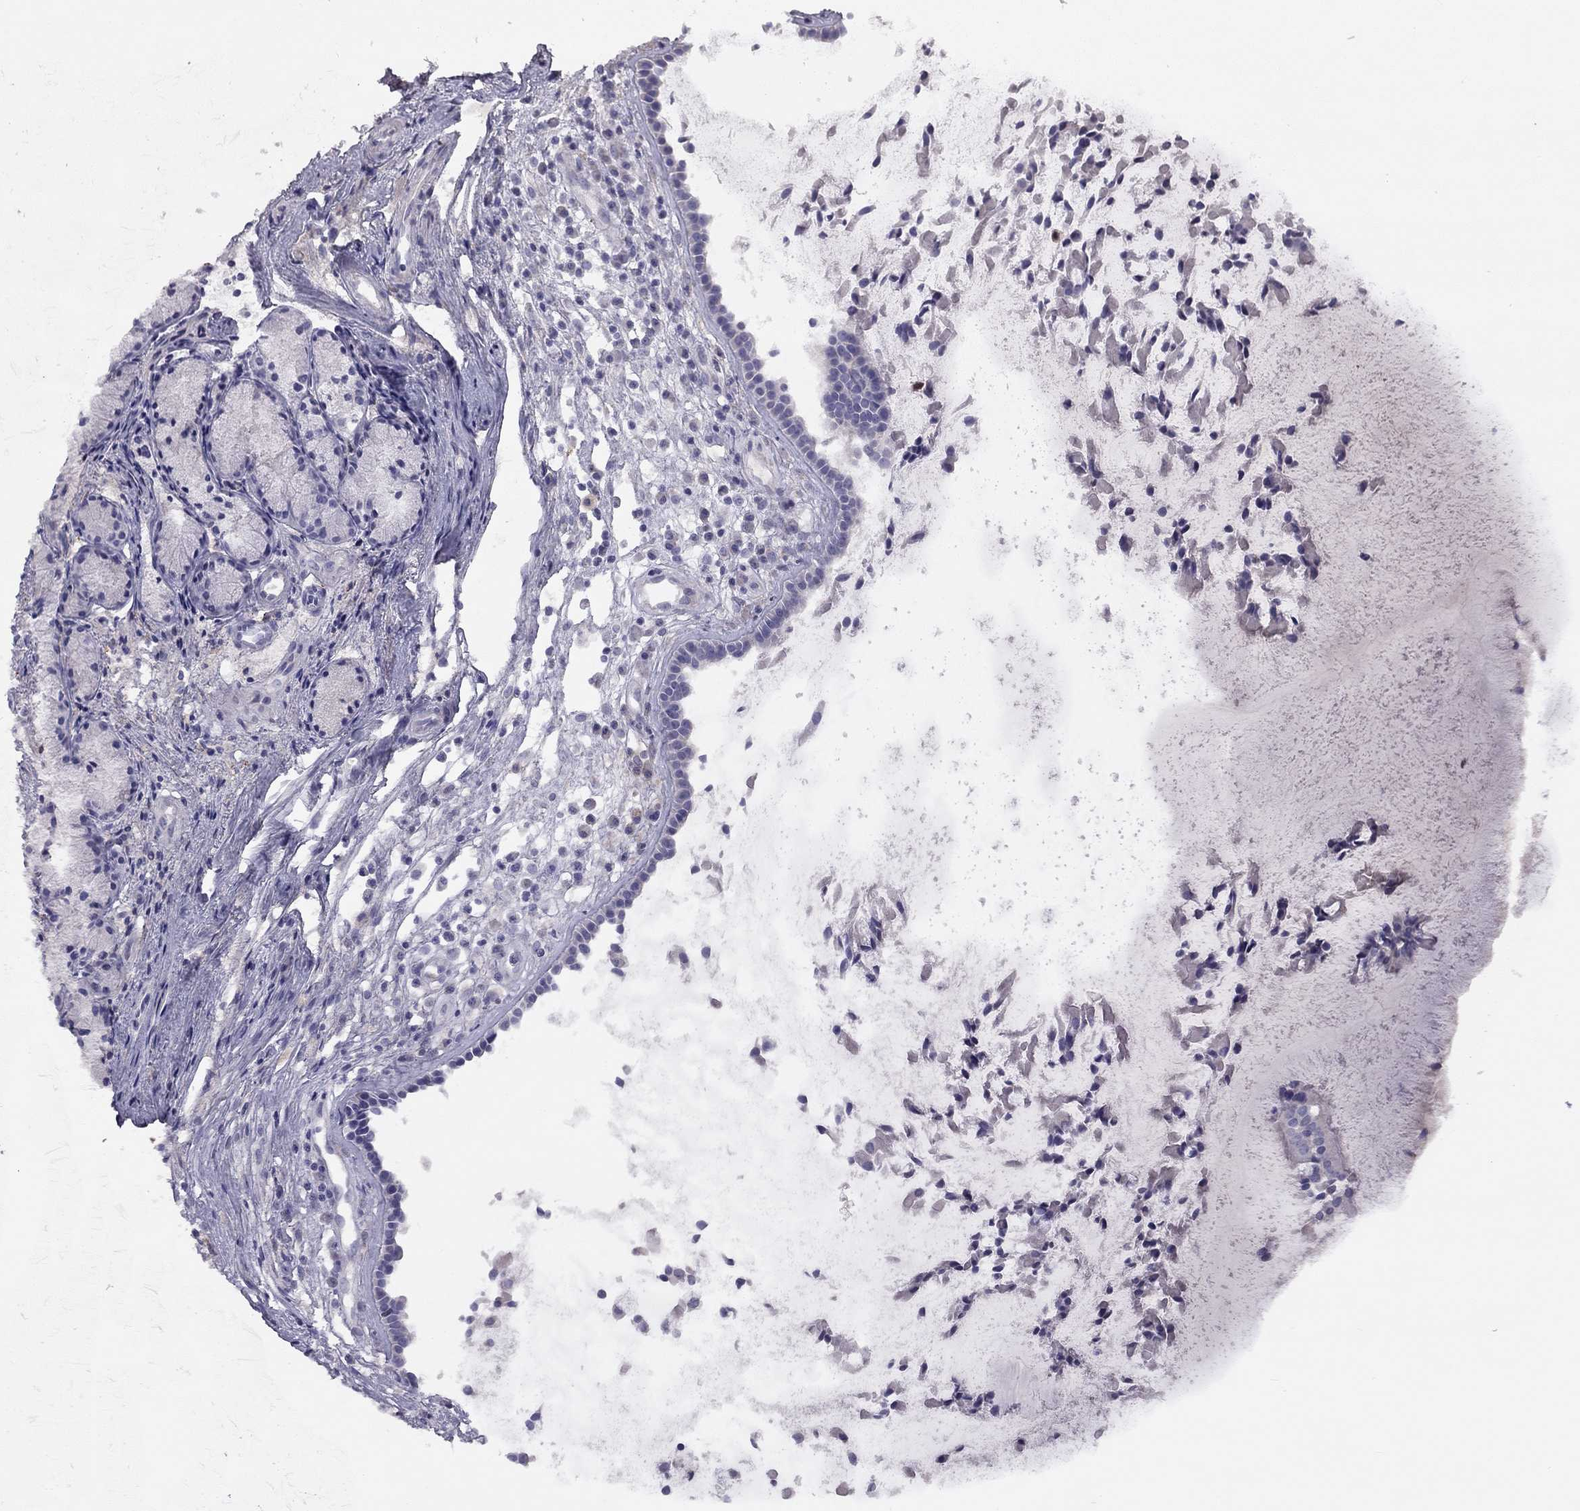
{"staining": {"intensity": "negative", "quantity": "none", "location": "none"}, "tissue": "nasopharynx", "cell_type": "Respiratory epithelial cells", "image_type": "normal", "snomed": [{"axis": "morphology", "description": "Normal tissue, NOS"}, {"axis": "topography", "description": "Nasopharynx"}], "caption": "DAB (3,3'-diaminobenzidine) immunohistochemical staining of normal nasopharynx demonstrates no significant expression in respiratory epithelial cells. (DAB IHC, high magnification).", "gene": "RHCE", "patient": {"sex": "female", "age": 47}}